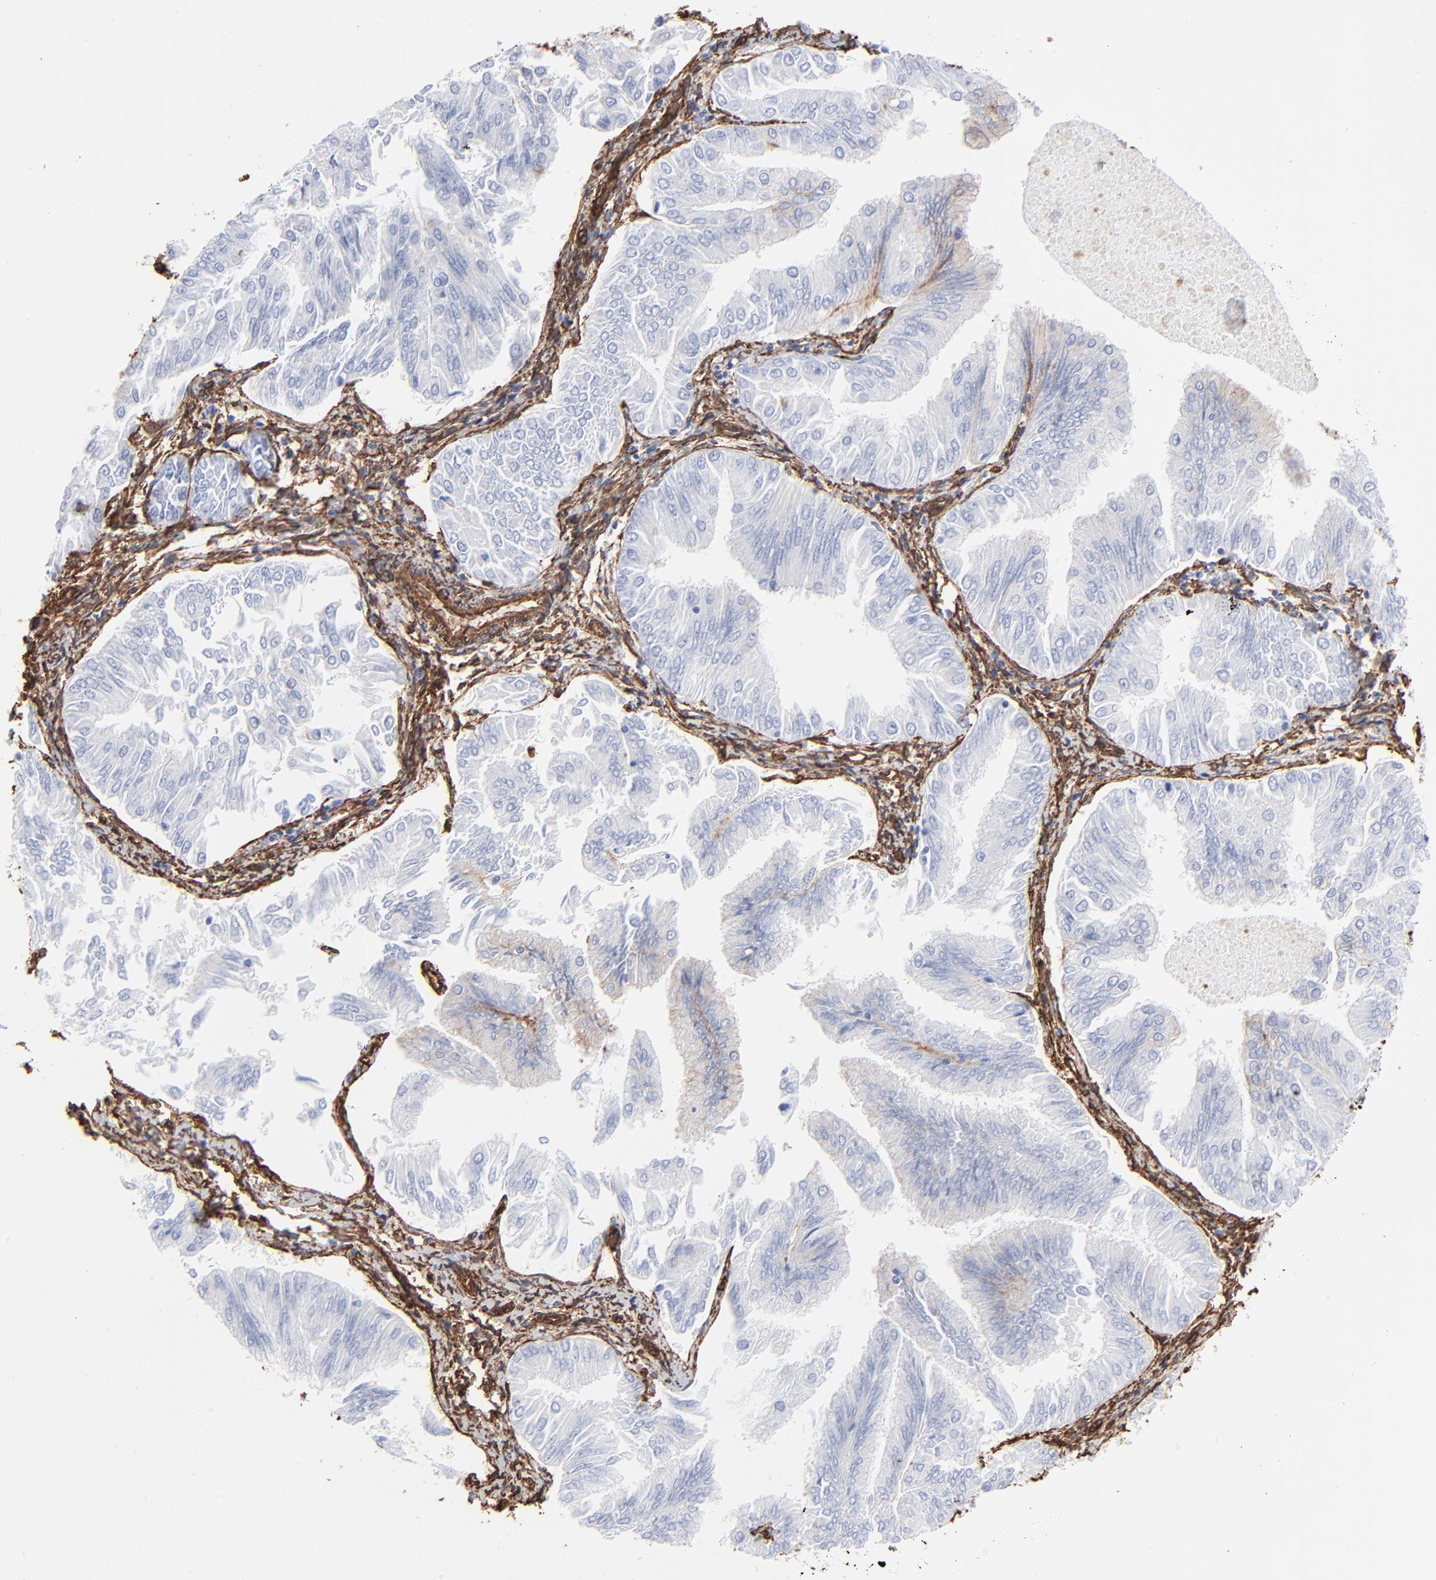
{"staining": {"intensity": "negative", "quantity": "none", "location": "none"}, "tissue": "endometrial cancer", "cell_type": "Tumor cells", "image_type": "cancer", "snomed": [{"axis": "morphology", "description": "Adenocarcinoma, NOS"}, {"axis": "topography", "description": "Endometrium"}], "caption": "Tumor cells show no significant expression in endometrial cancer. The staining was performed using DAB (3,3'-diaminobenzidine) to visualize the protein expression in brown, while the nuclei were stained in blue with hematoxylin (Magnification: 20x).", "gene": "CAV1", "patient": {"sex": "female", "age": 53}}